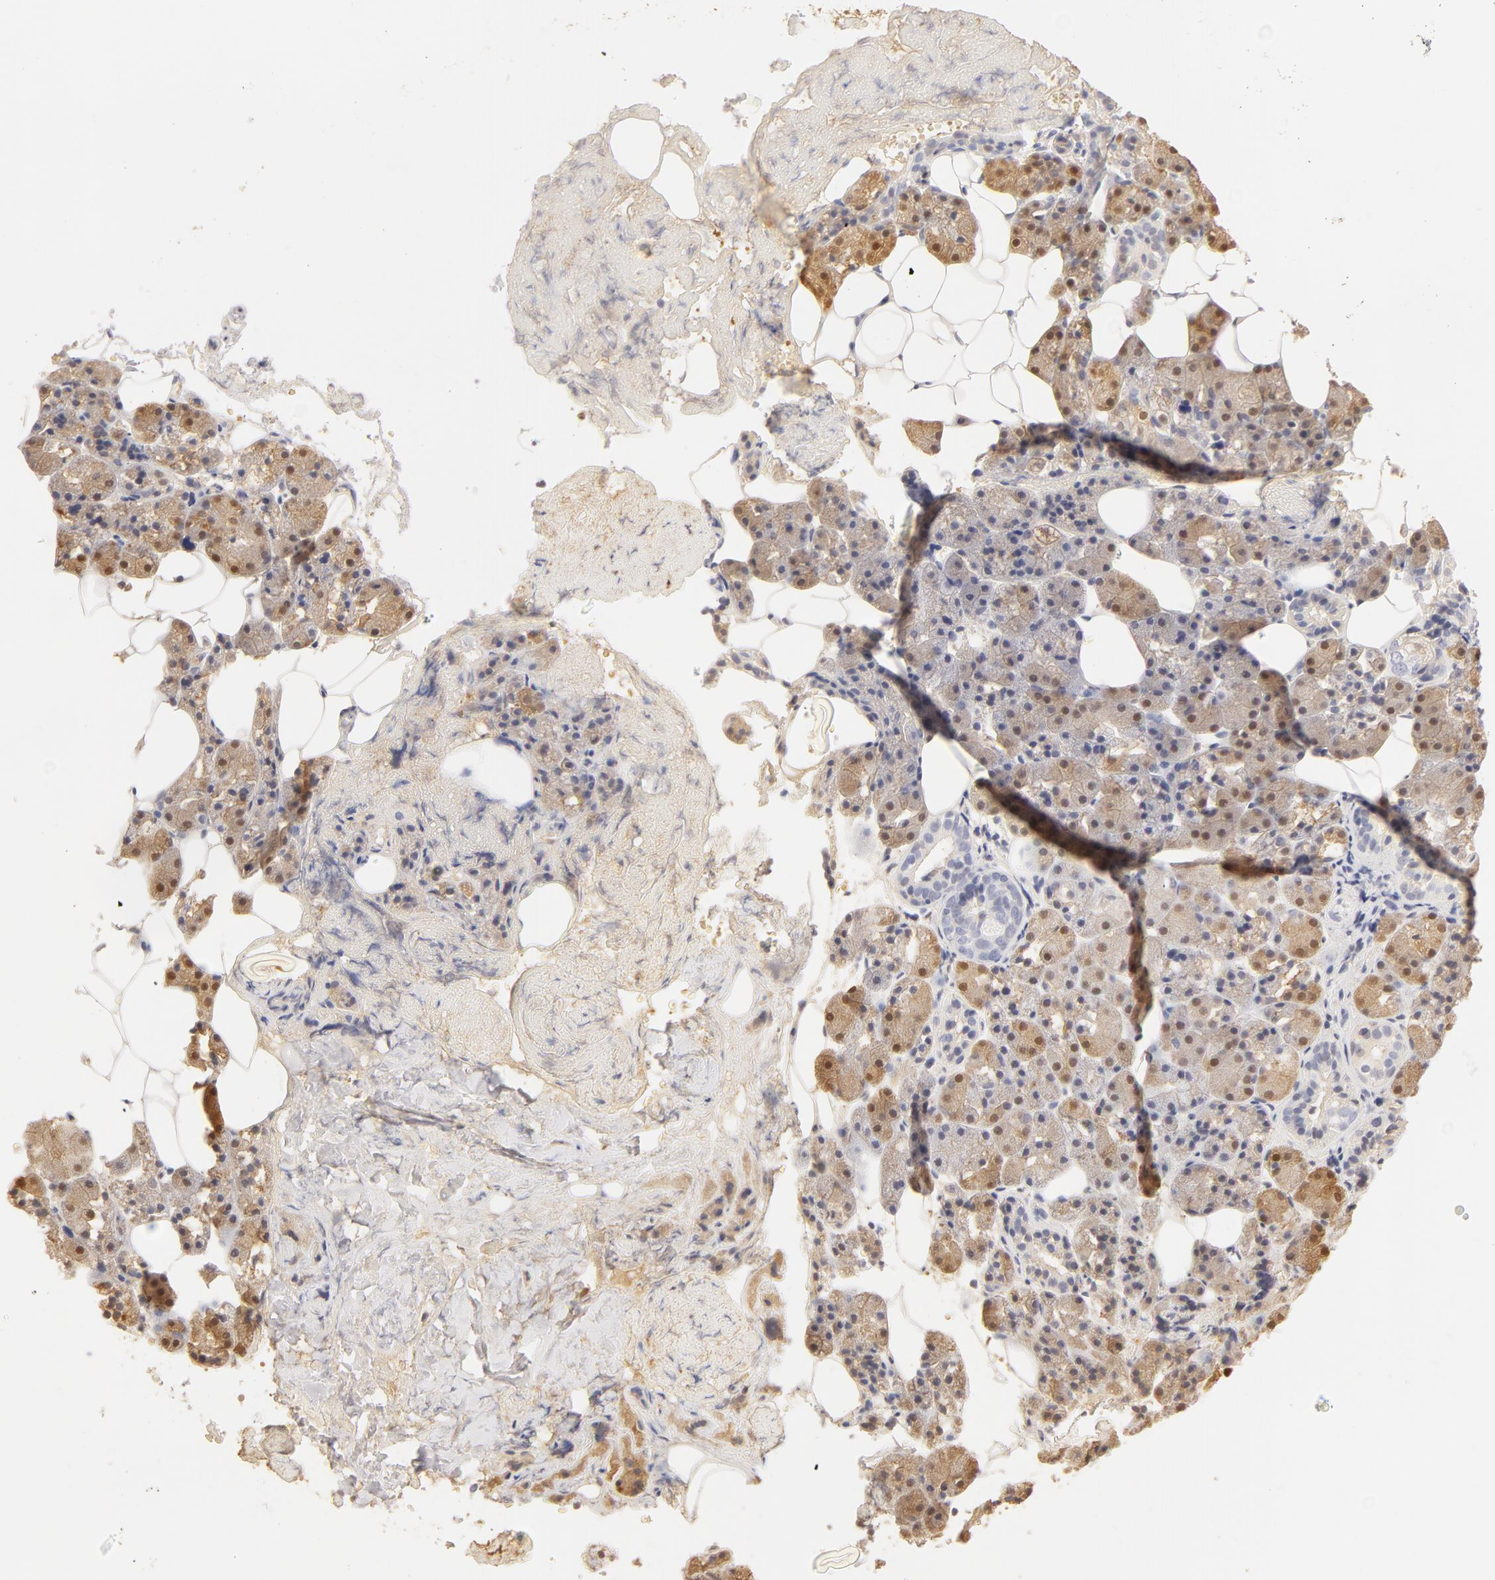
{"staining": {"intensity": "moderate", "quantity": "25%-75%", "location": "nuclear"}, "tissue": "salivary gland", "cell_type": "Glandular cells", "image_type": "normal", "snomed": [{"axis": "morphology", "description": "Normal tissue, NOS"}, {"axis": "topography", "description": "Salivary gland"}], "caption": "Salivary gland stained with DAB immunohistochemistry (IHC) exhibits medium levels of moderate nuclear staining in approximately 25%-75% of glandular cells.", "gene": "CA2", "patient": {"sex": "female", "age": 55}}